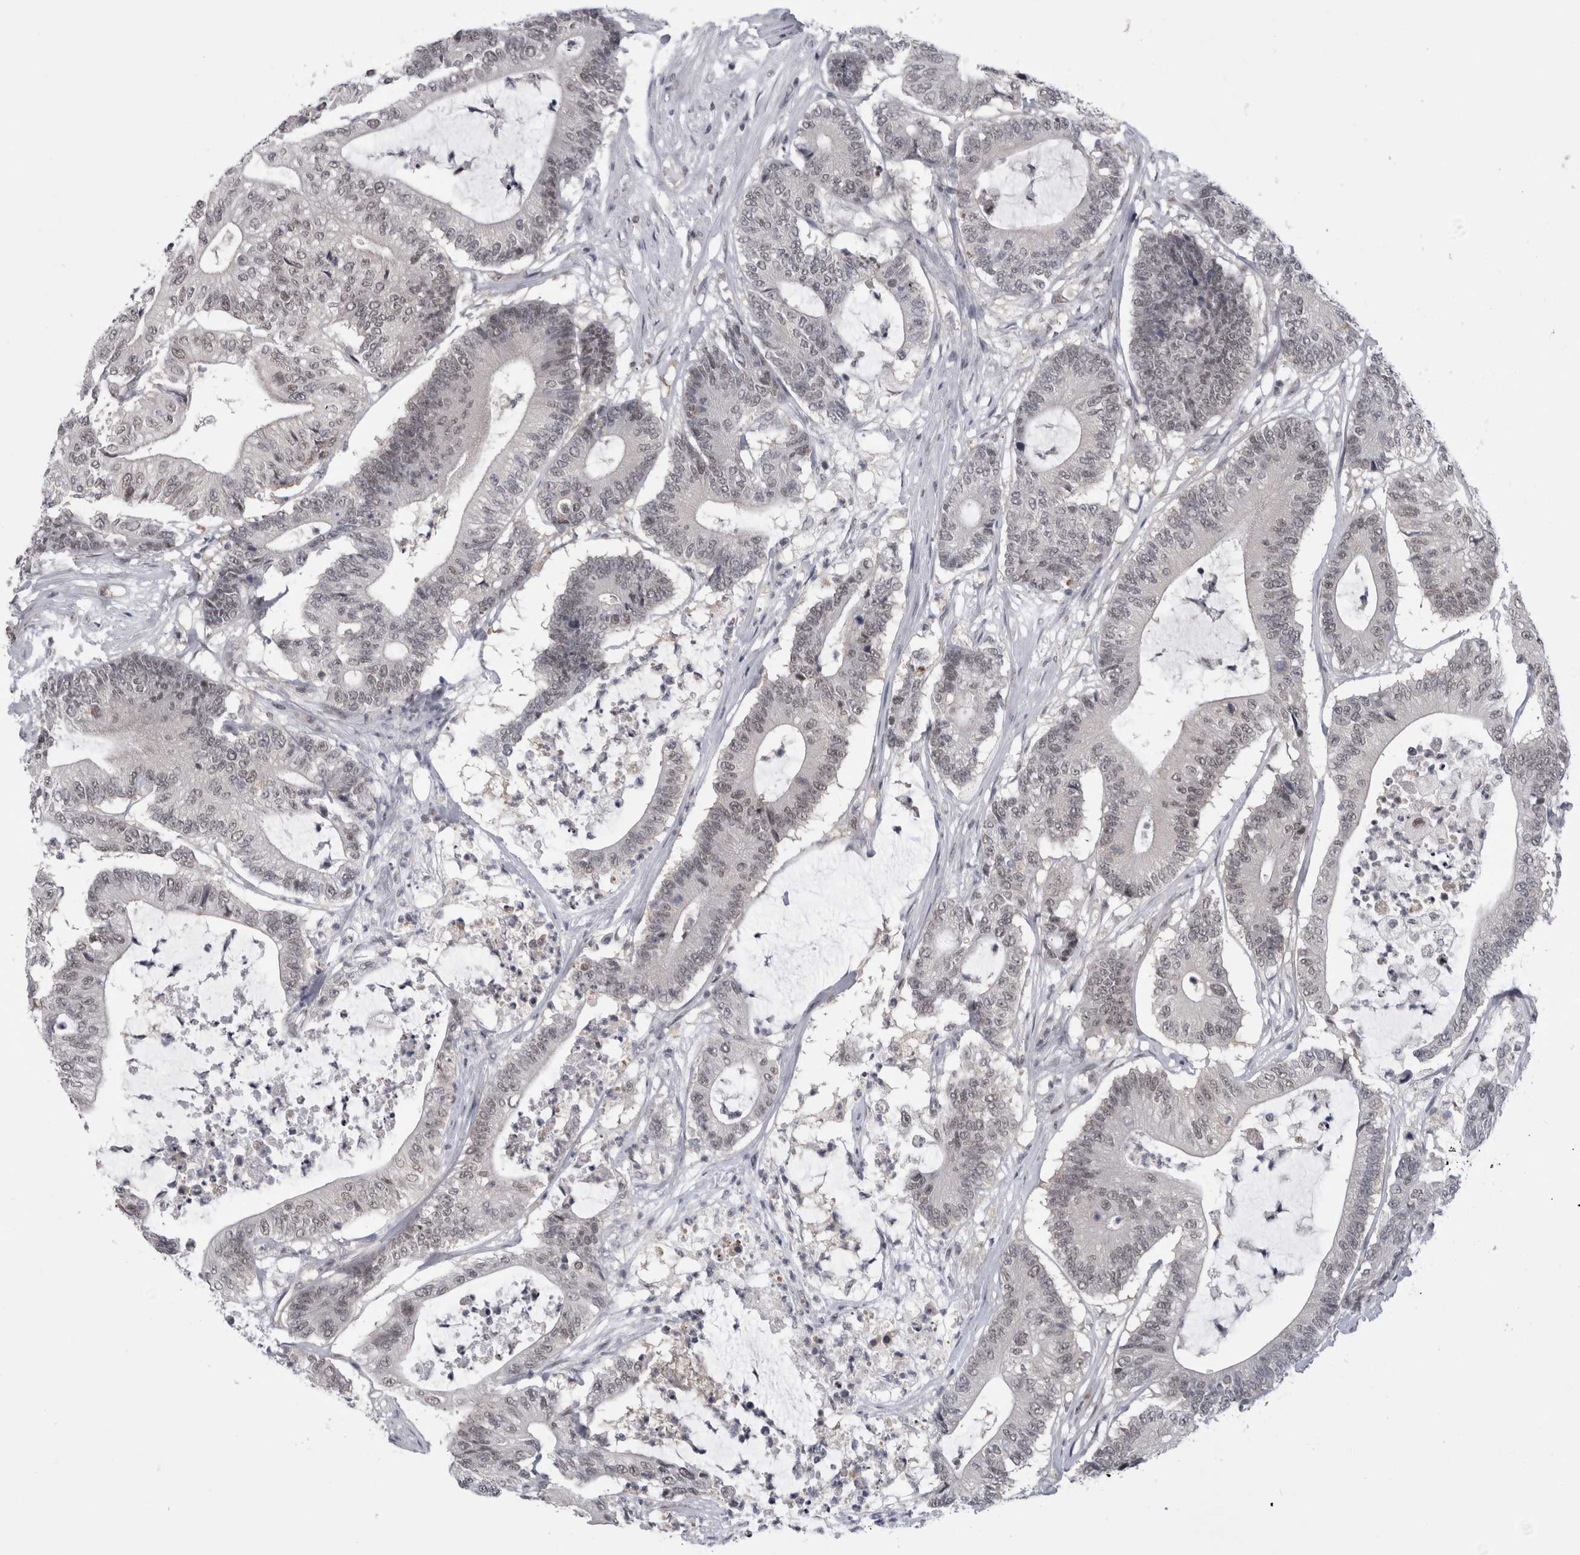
{"staining": {"intensity": "weak", "quantity": "<25%", "location": "nuclear"}, "tissue": "colorectal cancer", "cell_type": "Tumor cells", "image_type": "cancer", "snomed": [{"axis": "morphology", "description": "Adenocarcinoma, NOS"}, {"axis": "topography", "description": "Colon"}], "caption": "A micrograph of human colorectal cancer (adenocarcinoma) is negative for staining in tumor cells.", "gene": "PSMB2", "patient": {"sex": "female", "age": 84}}